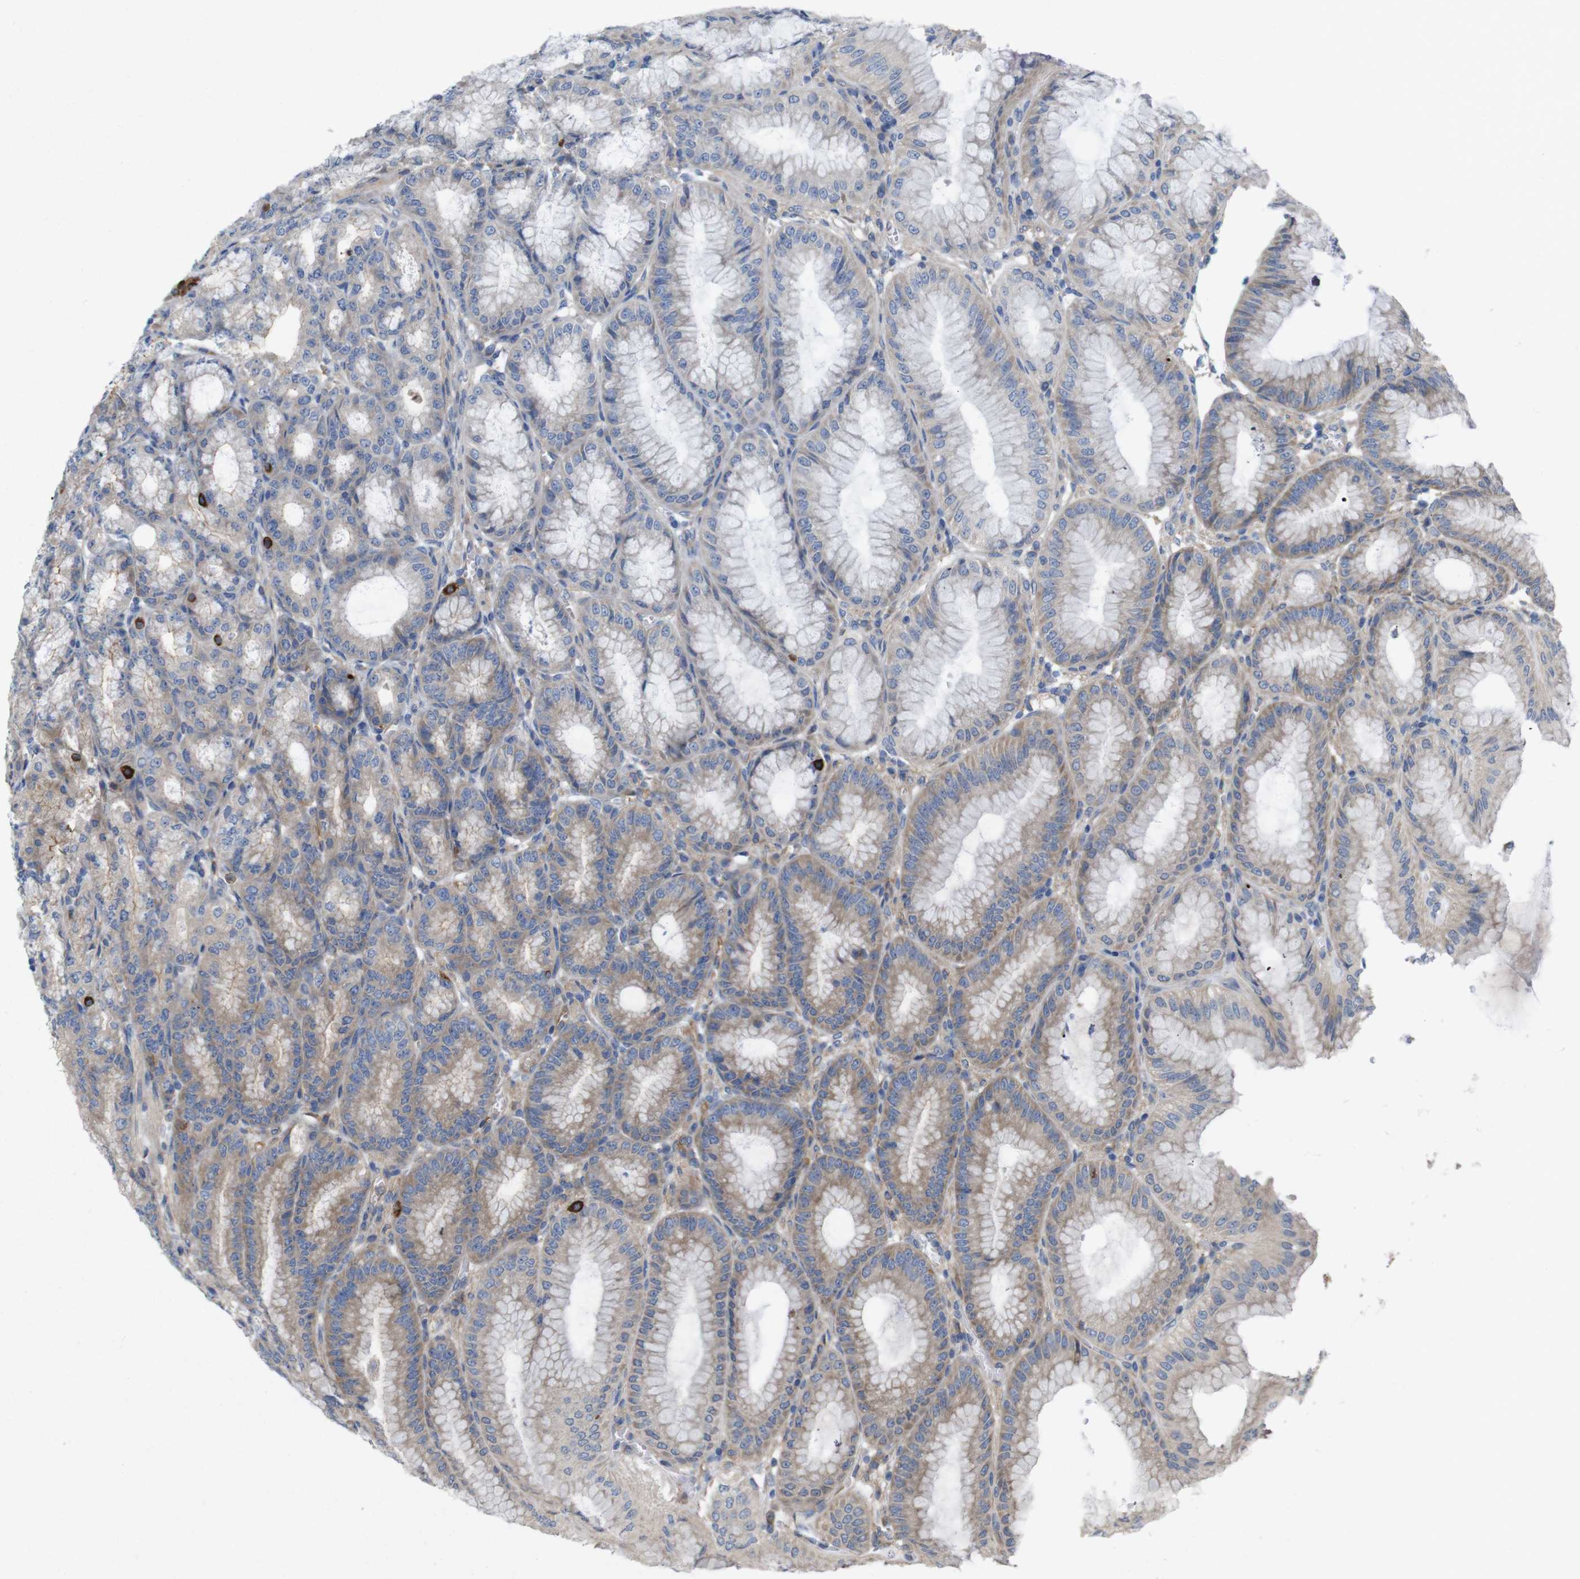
{"staining": {"intensity": "weak", "quantity": "25%-75%", "location": "cytoplasmic/membranous"}, "tissue": "stomach", "cell_type": "Glandular cells", "image_type": "normal", "snomed": [{"axis": "morphology", "description": "Normal tissue, NOS"}, {"axis": "topography", "description": "Stomach, lower"}], "caption": "The micrograph demonstrates immunohistochemical staining of normal stomach. There is weak cytoplasmic/membranous positivity is appreciated in about 25%-75% of glandular cells.", "gene": "SIGLEC8", "patient": {"sex": "male", "age": 71}}